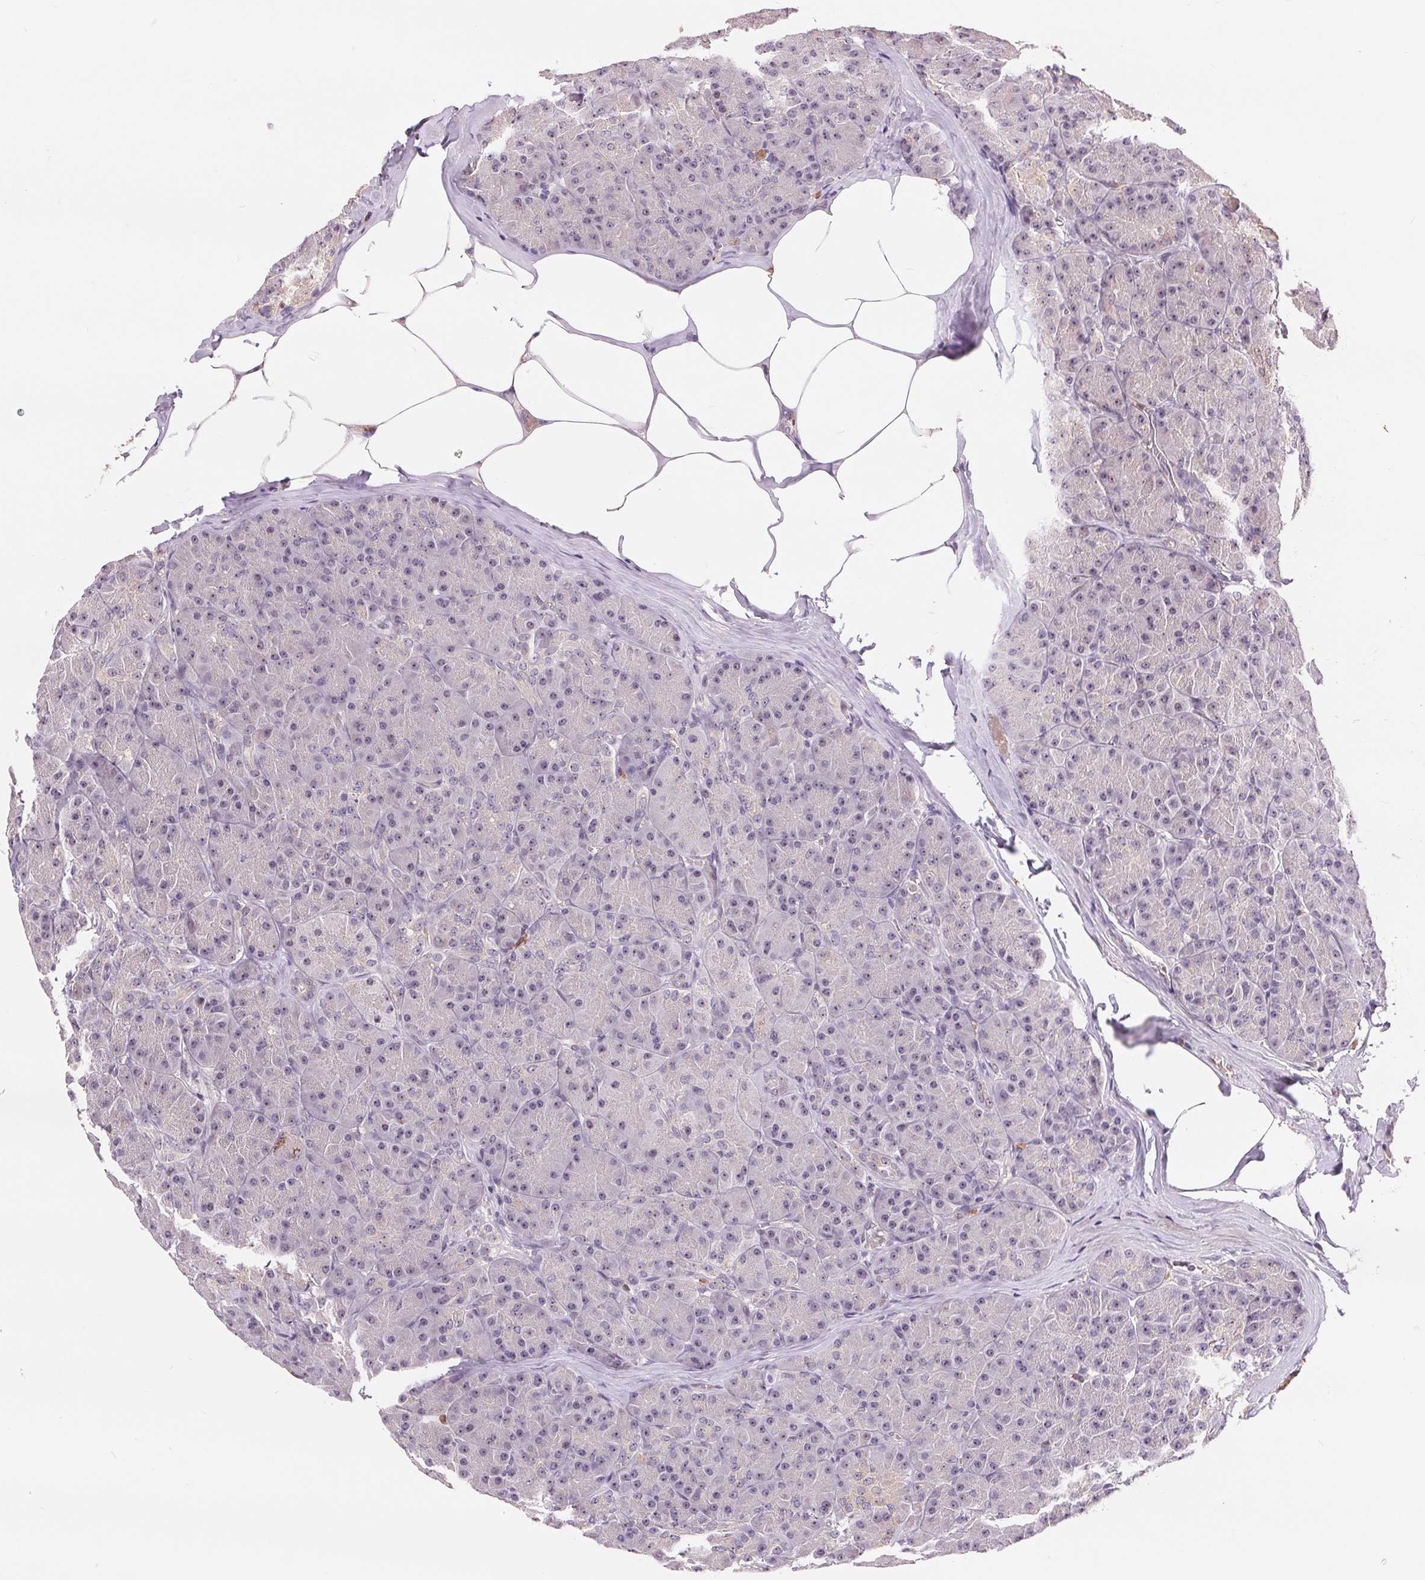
{"staining": {"intensity": "weak", "quantity": "<25%", "location": "cytoplasmic/membranous,nuclear"}, "tissue": "pancreas", "cell_type": "Exocrine glandular cells", "image_type": "normal", "snomed": [{"axis": "morphology", "description": "Normal tissue, NOS"}, {"axis": "topography", "description": "Pancreas"}], "caption": "IHC of benign pancreas displays no staining in exocrine glandular cells.", "gene": "RANBP3L", "patient": {"sex": "male", "age": 57}}